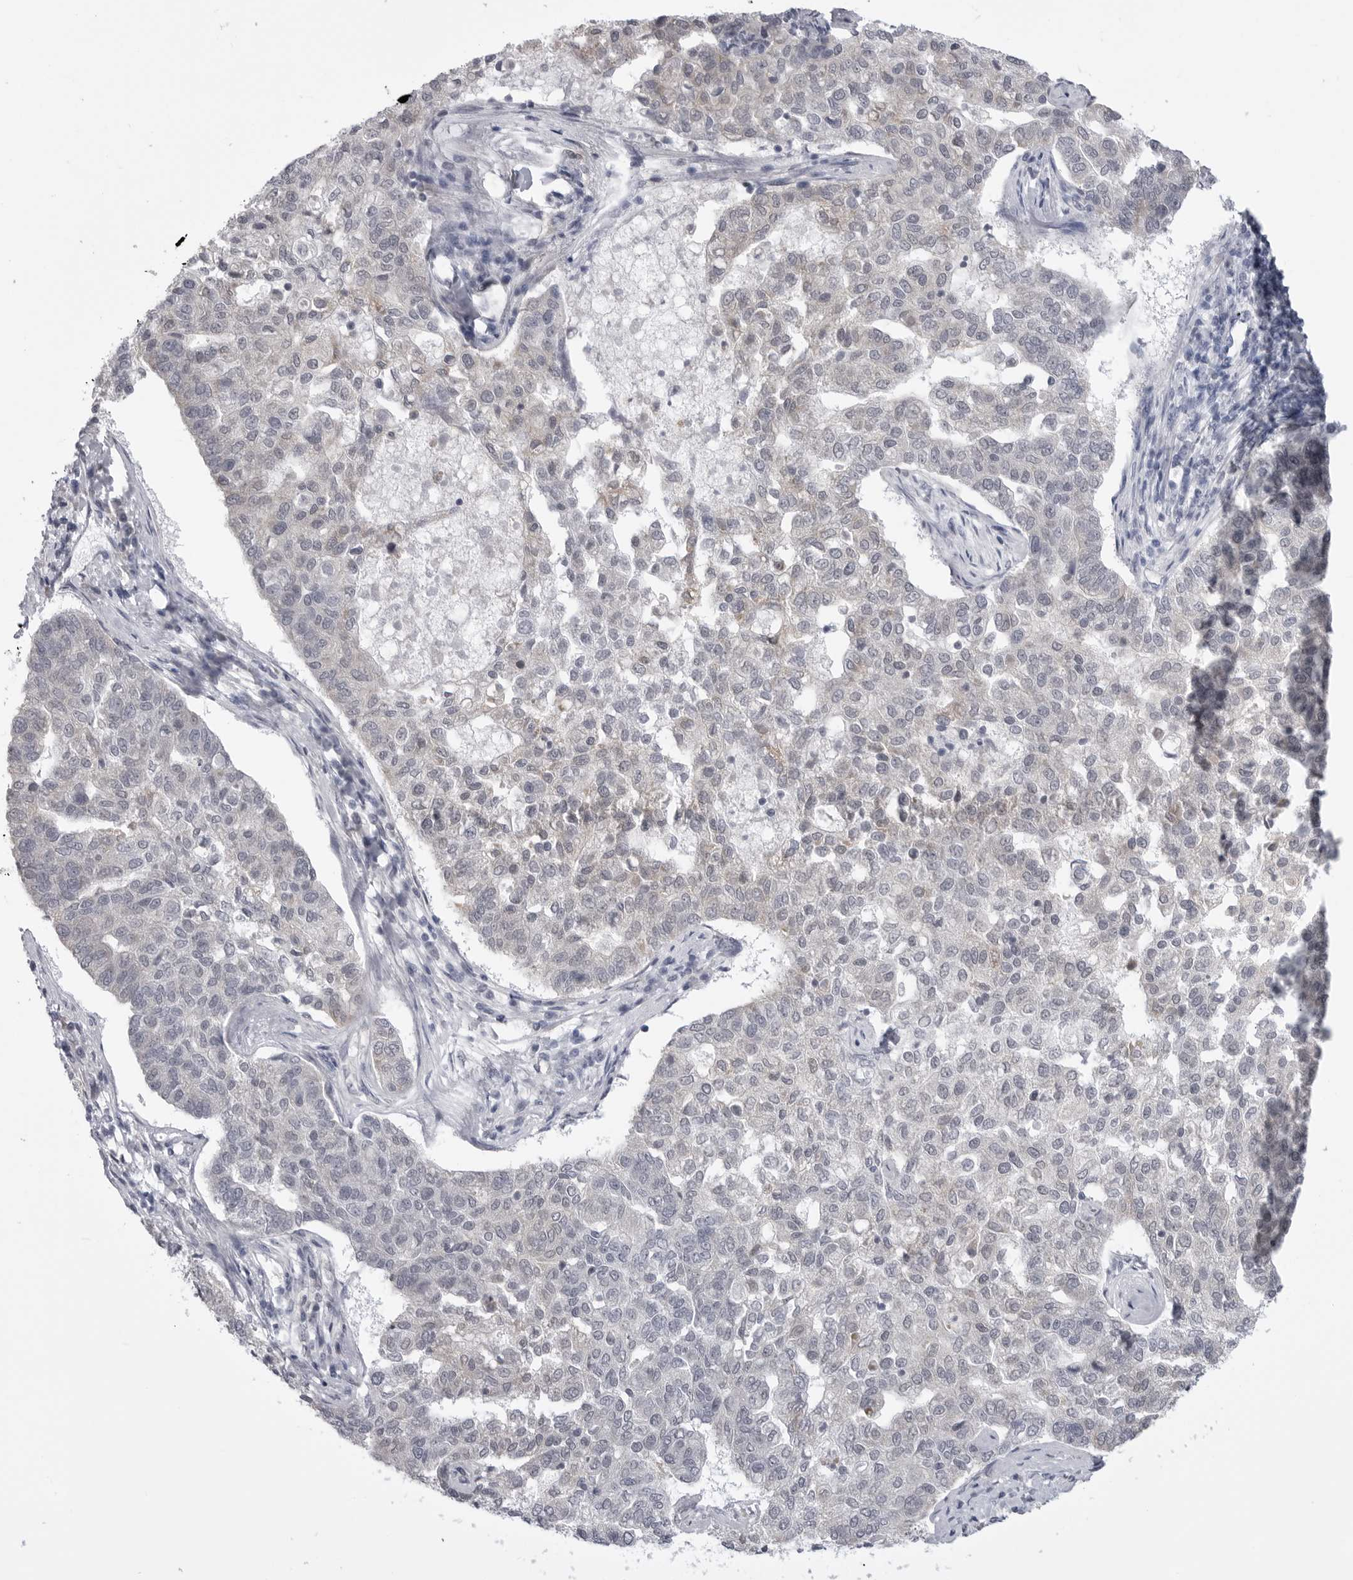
{"staining": {"intensity": "negative", "quantity": "none", "location": "none"}, "tissue": "pancreatic cancer", "cell_type": "Tumor cells", "image_type": "cancer", "snomed": [{"axis": "morphology", "description": "Adenocarcinoma, NOS"}, {"axis": "topography", "description": "Pancreas"}], "caption": "Immunohistochemistry (IHC) histopathology image of neoplastic tissue: pancreatic cancer (adenocarcinoma) stained with DAB (3,3'-diaminobenzidine) displays no significant protein expression in tumor cells. (DAB (3,3'-diaminobenzidine) immunohistochemistry (IHC) with hematoxylin counter stain).", "gene": "FH", "patient": {"sex": "female", "age": 61}}